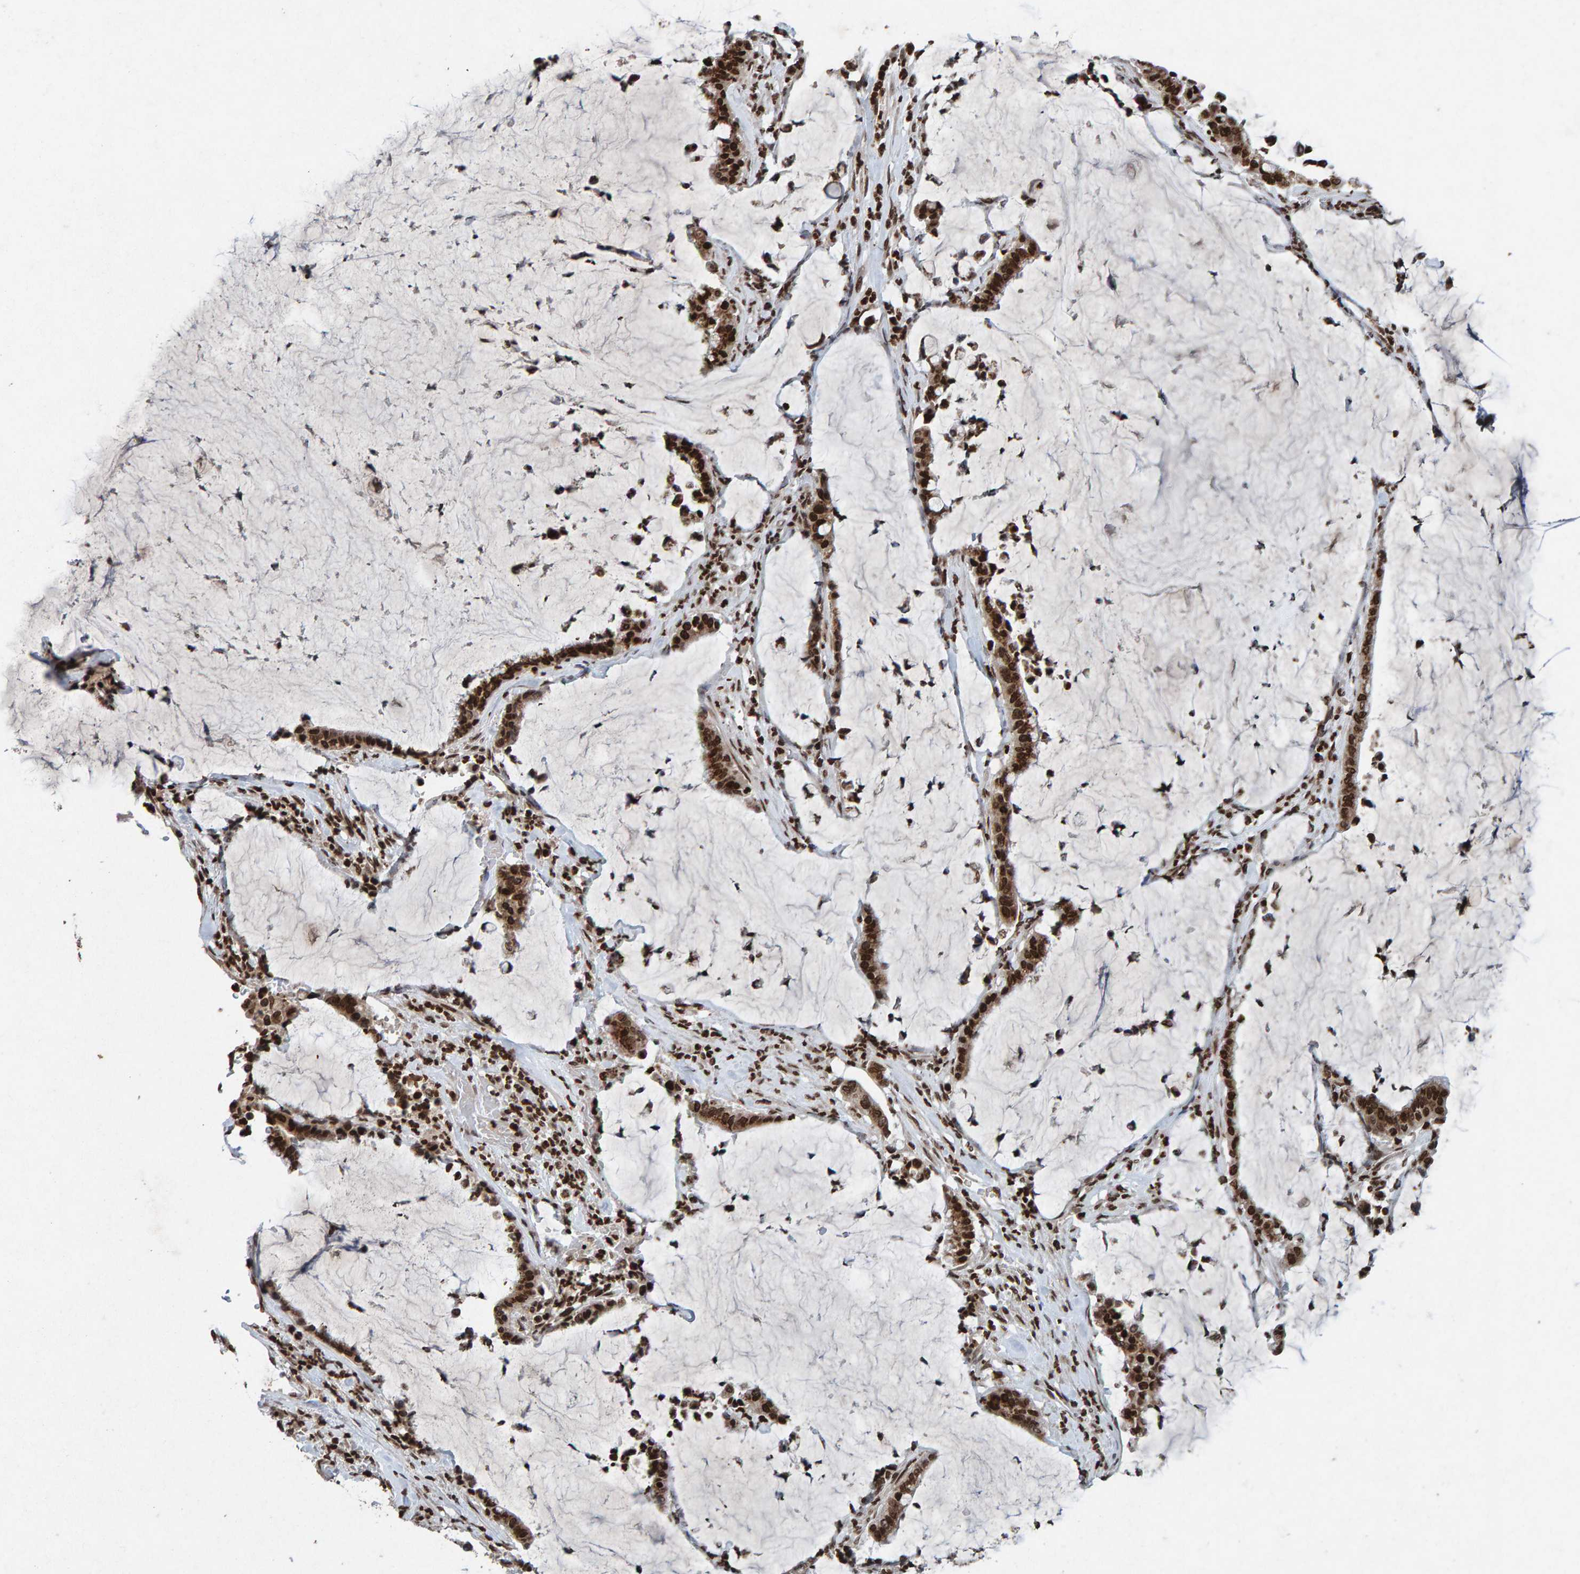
{"staining": {"intensity": "strong", "quantity": ">75%", "location": "nuclear"}, "tissue": "pancreatic cancer", "cell_type": "Tumor cells", "image_type": "cancer", "snomed": [{"axis": "morphology", "description": "Adenocarcinoma, NOS"}, {"axis": "topography", "description": "Pancreas"}], "caption": "Human pancreatic cancer (adenocarcinoma) stained with a protein marker exhibits strong staining in tumor cells.", "gene": "H2AZ1", "patient": {"sex": "male", "age": 41}}